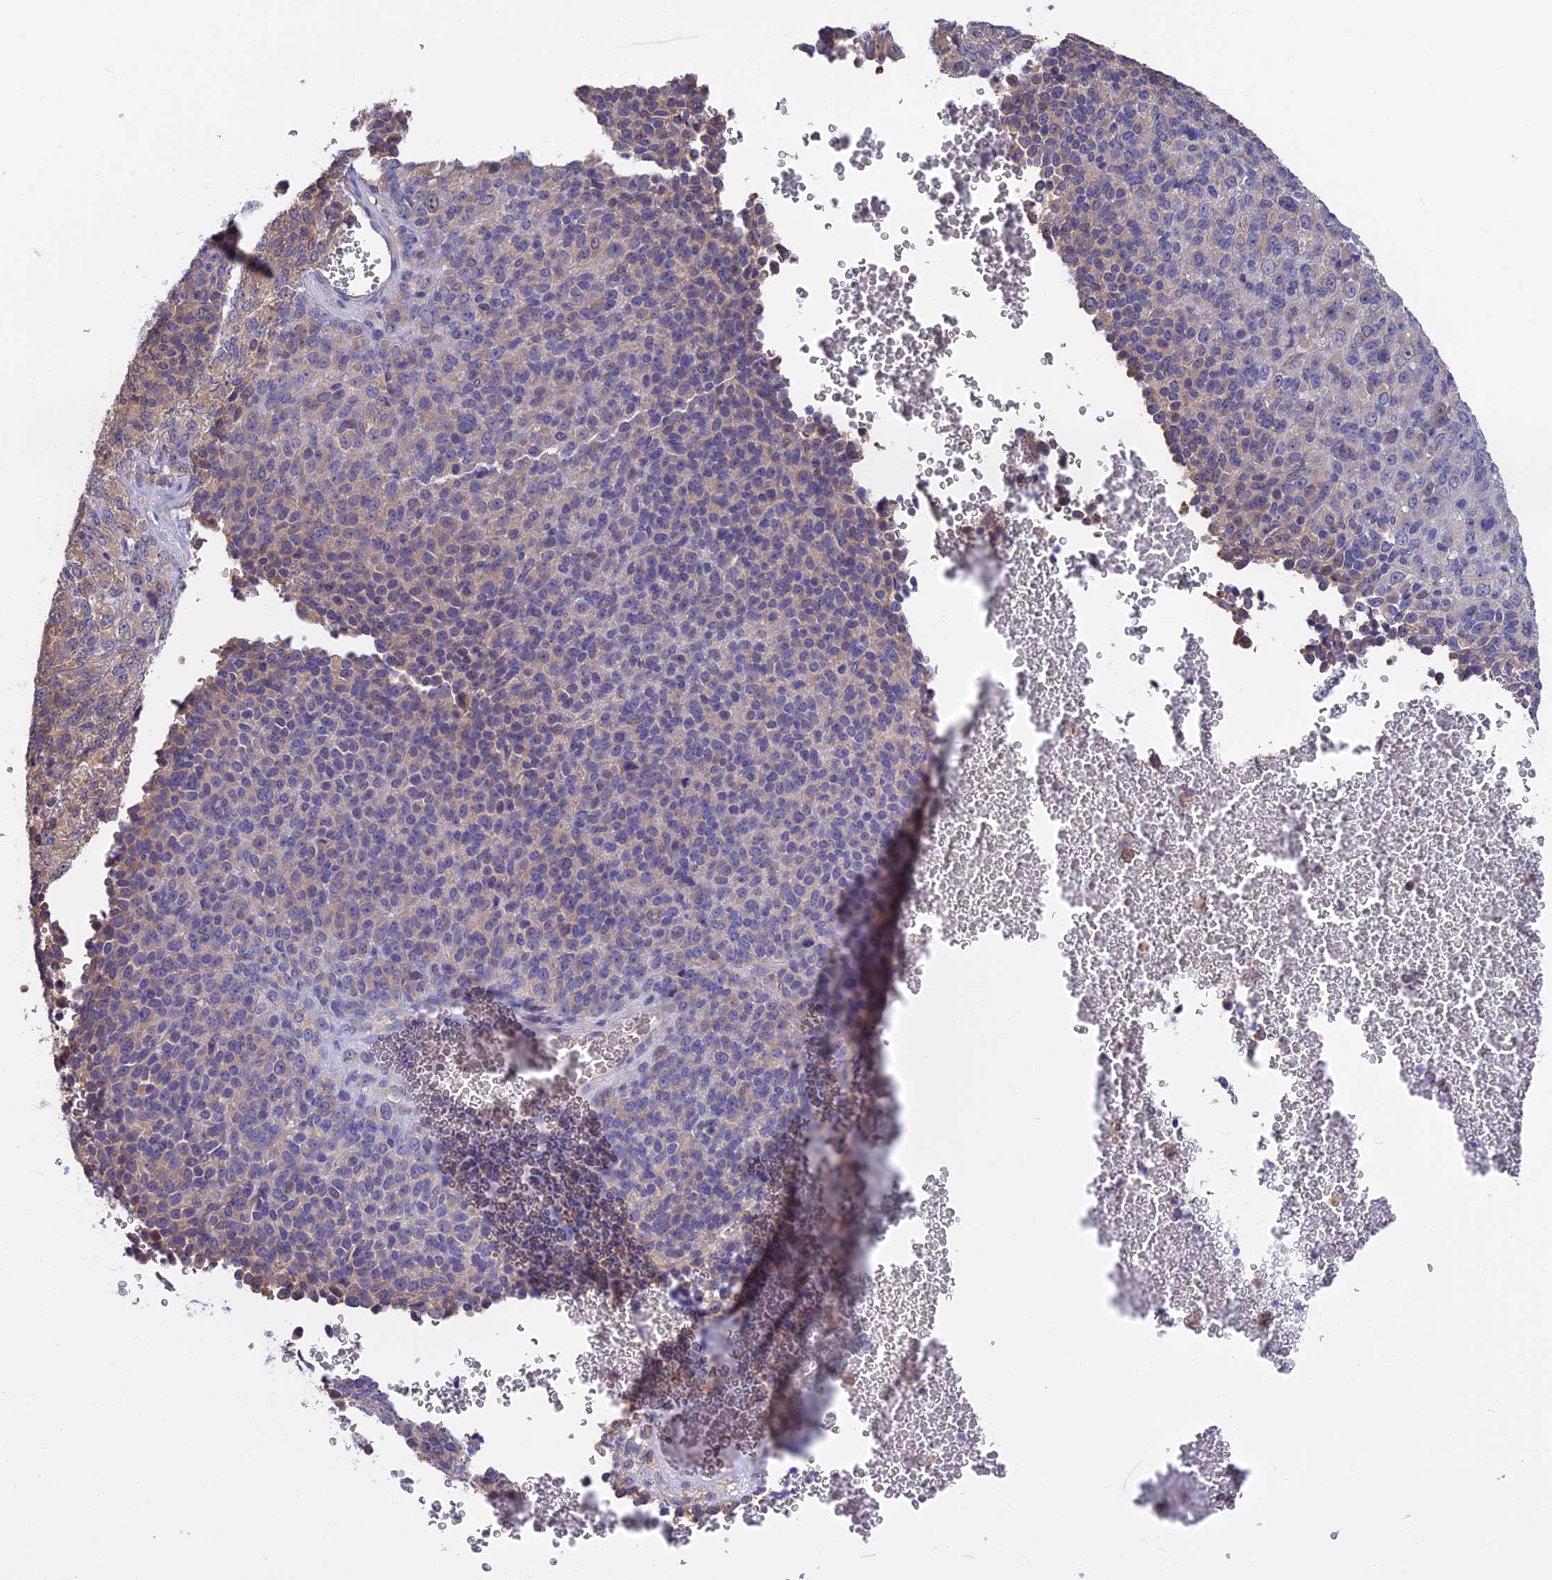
{"staining": {"intensity": "negative", "quantity": "none", "location": "none"}, "tissue": "melanoma", "cell_type": "Tumor cells", "image_type": "cancer", "snomed": [{"axis": "morphology", "description": "Malignant melanoma, Metastatic site"}, {"axis": "topography", "description": "Brain"}], "caption": "Immunohistochemical staining of human melanoma displays no significant expression in tumor cells. Nuclei are stained in blue.", "gene": "SNAP91", "patient": {"sex": "female", "age": 56}}